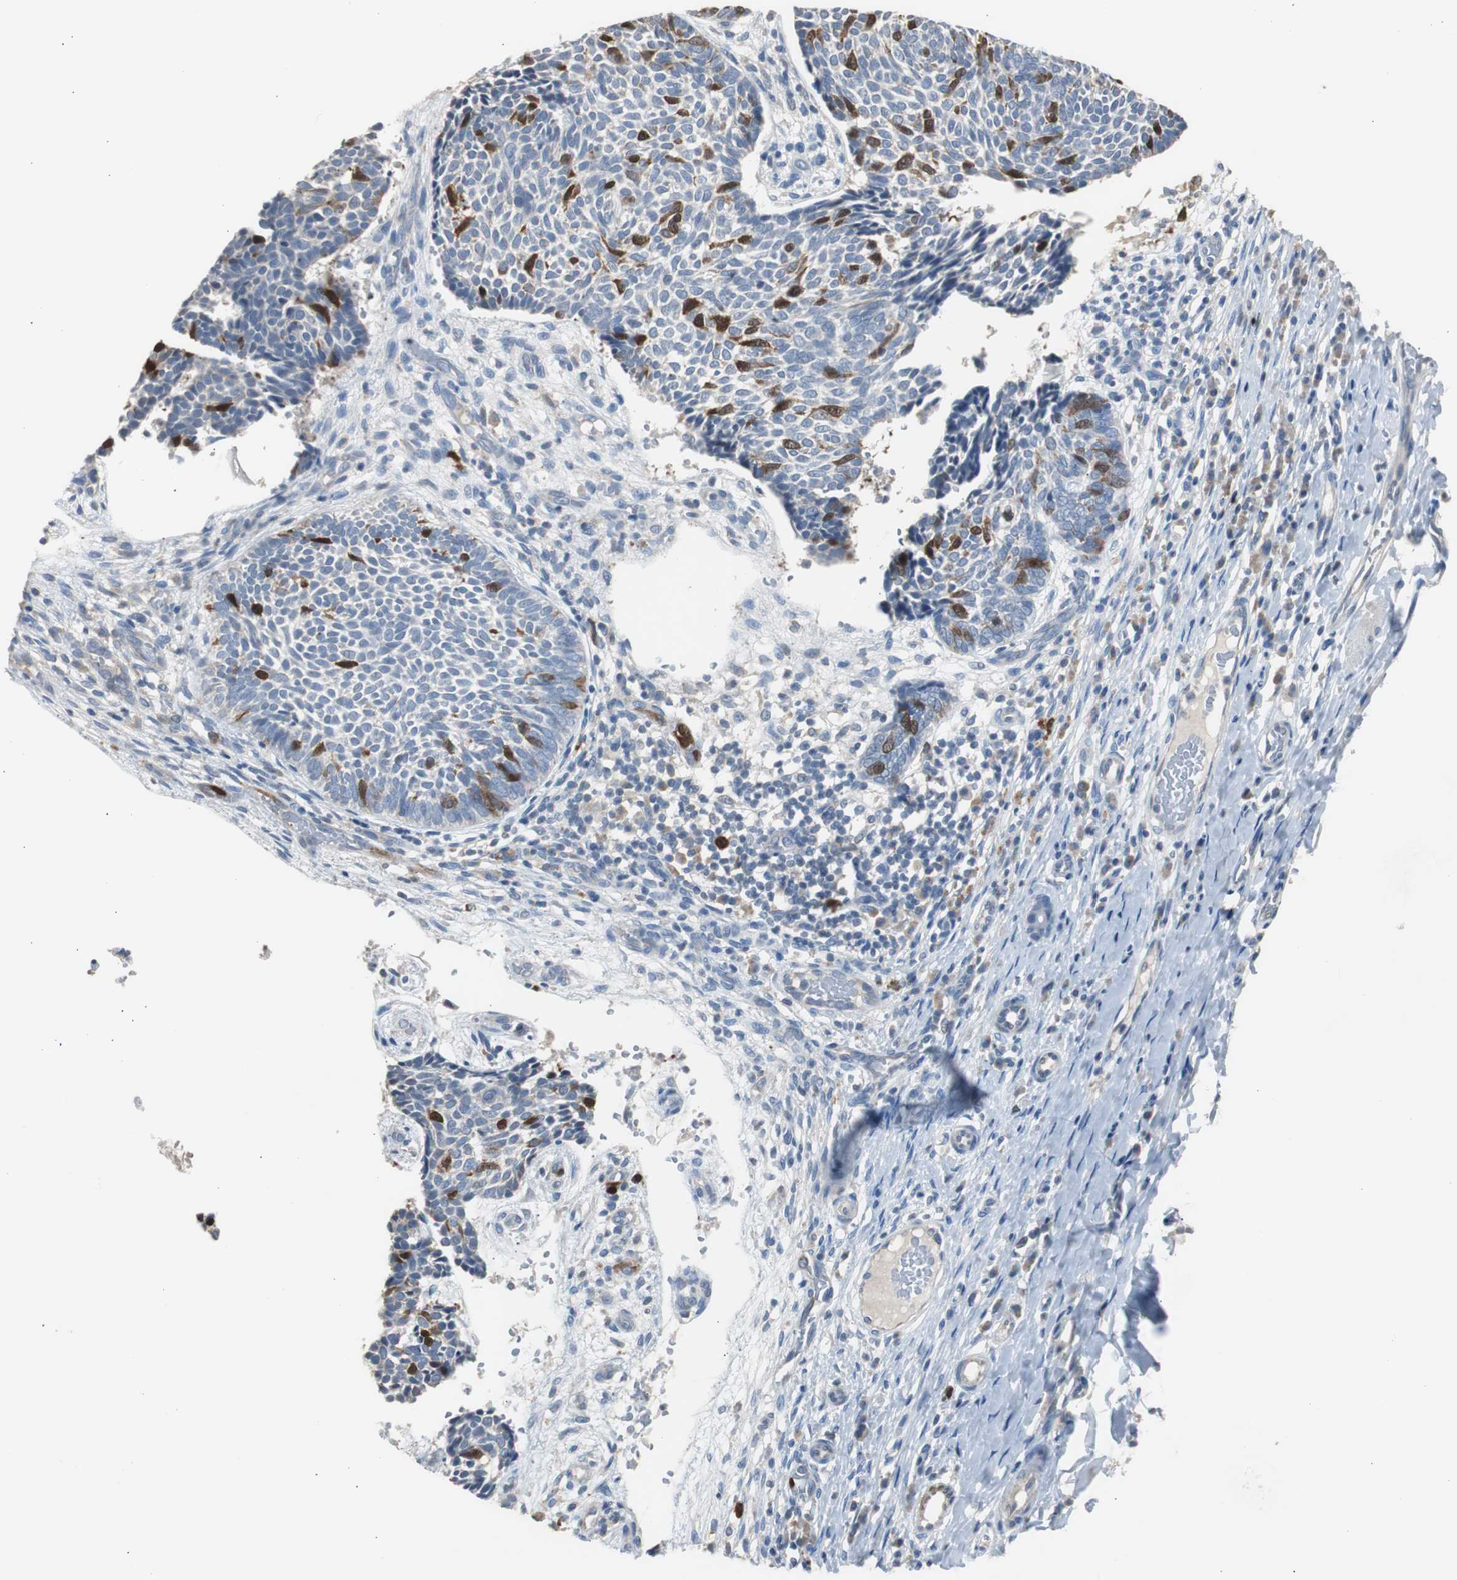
{"staining": {"intensity": "strong", "quantity": "<25%", "location": "cytoplasmic/membranous,nuclear"}, "tissue": "skin cancer", "cell_type": "Tumor cells", "image_type": "cancer", "snomed": [{"axis": "morphology", "description": "Normal tissue, NOS"}, {"axis": "morphology", "description": "Basal cell carcinoma"}, {"axis": "topography", "description": "Skin"}], "caption": "Protein staining shows strong cytoplasmic/membranous and nuclear staining in about <25% of tumor cells in skin basal cell carcinoma.", "gene": "TK1", "patient": {"sex": "male", "age": 87}}